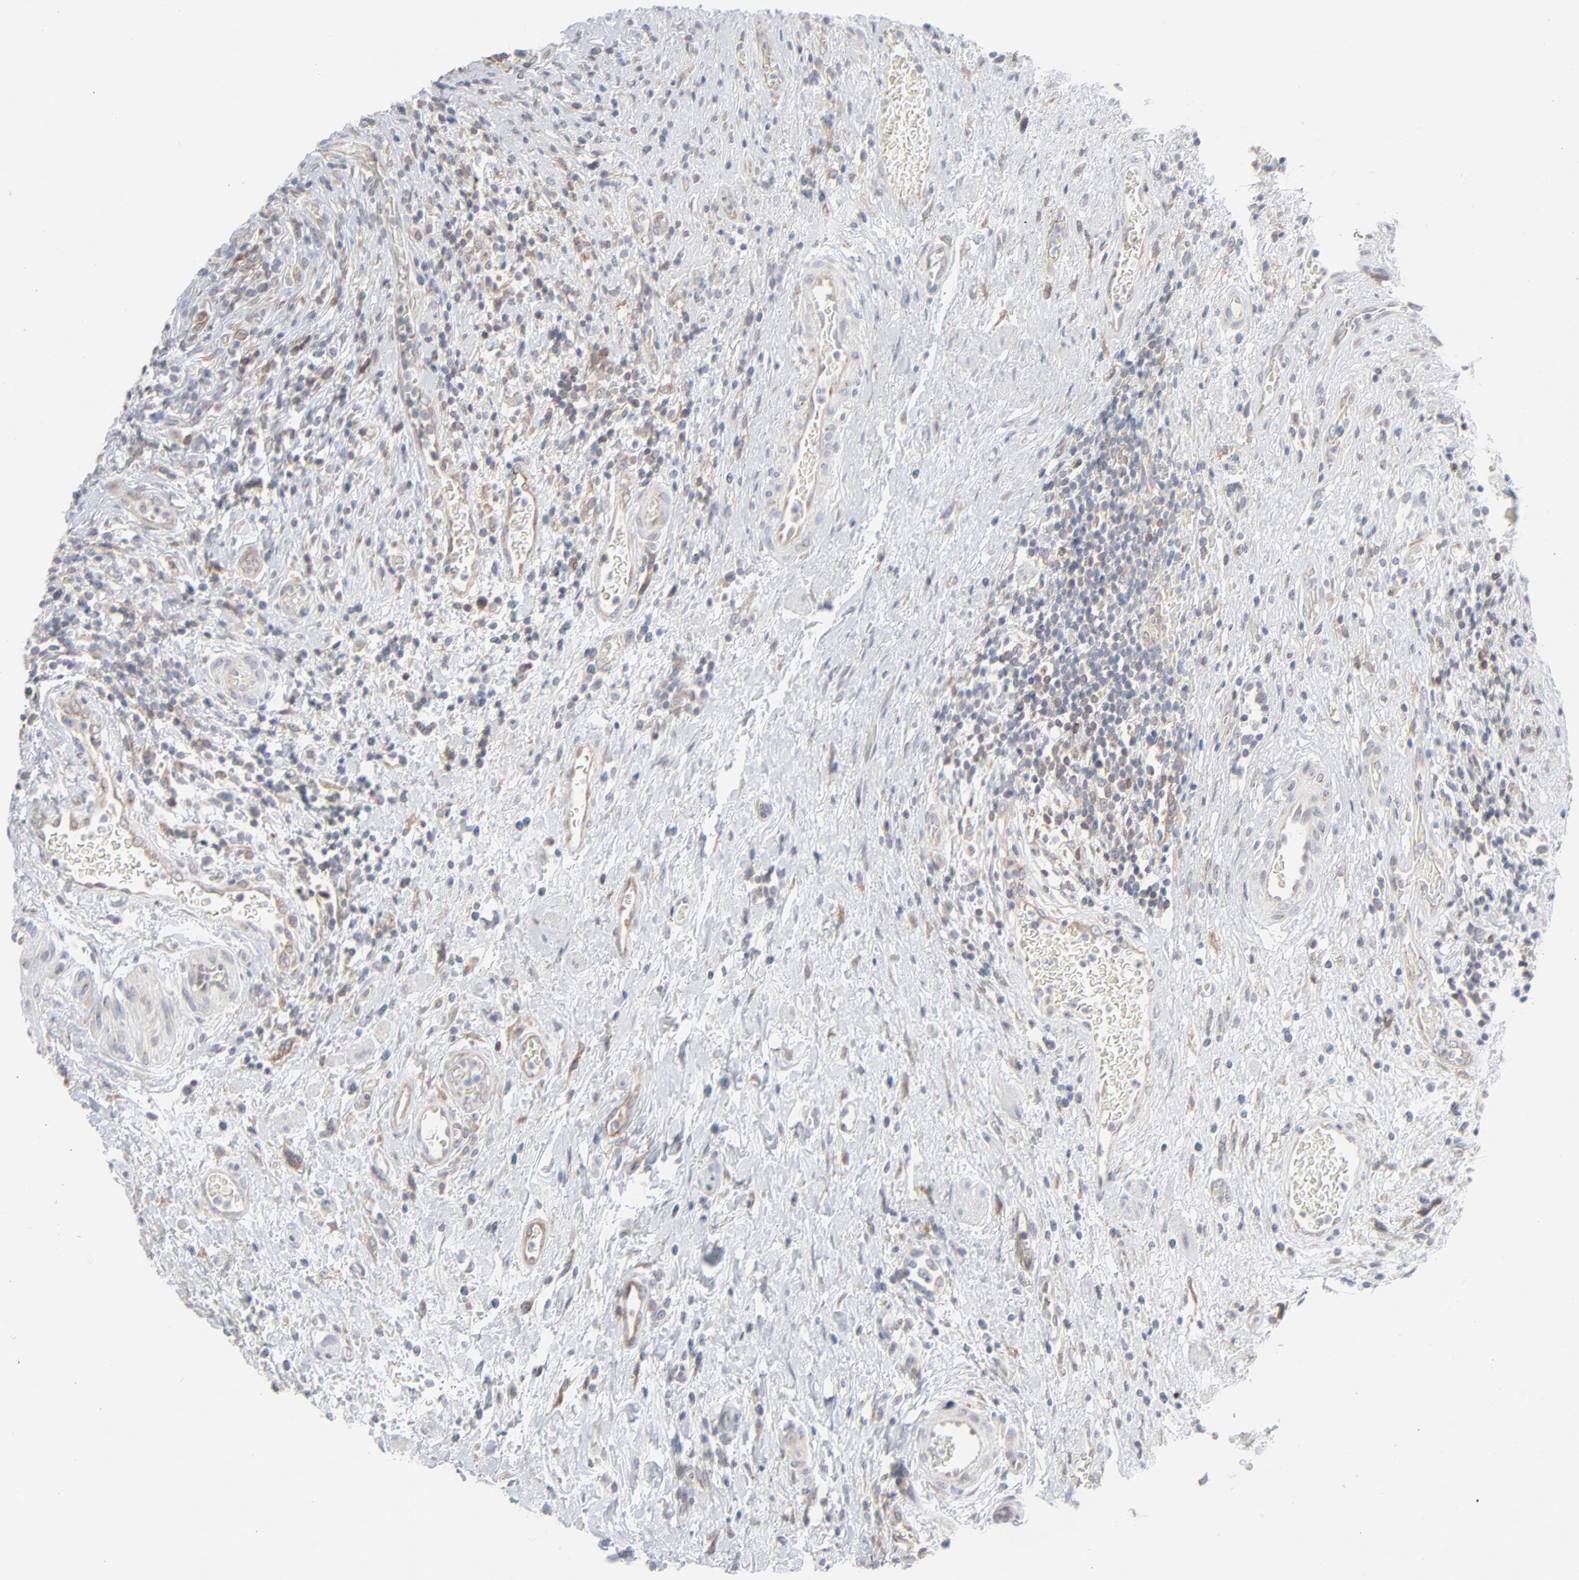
{"staining": {"intensity": "moderate", "quantity": ">75%", "location": "cytoplasmic/membranous"}, "tissue": "urinary bladder", "cell_type": "Urothelial cells", "image_type": "normal", "snomed": [{"axis": "morphology", "description": "Normal tissue, NOS"}, {"axis": "morphology", "description": "Urothelial carcinoma, High grade"}, {"axis": "topography", "description": "Urinary bladder"}], "caption": "The immunohistochemical stain highlights moderate cytoplasmic/membranous staining in urothelial cells of unremarkable urinary bladder.", "gene": "KDSR", "patient": {"sex": "male", "age": 51}}